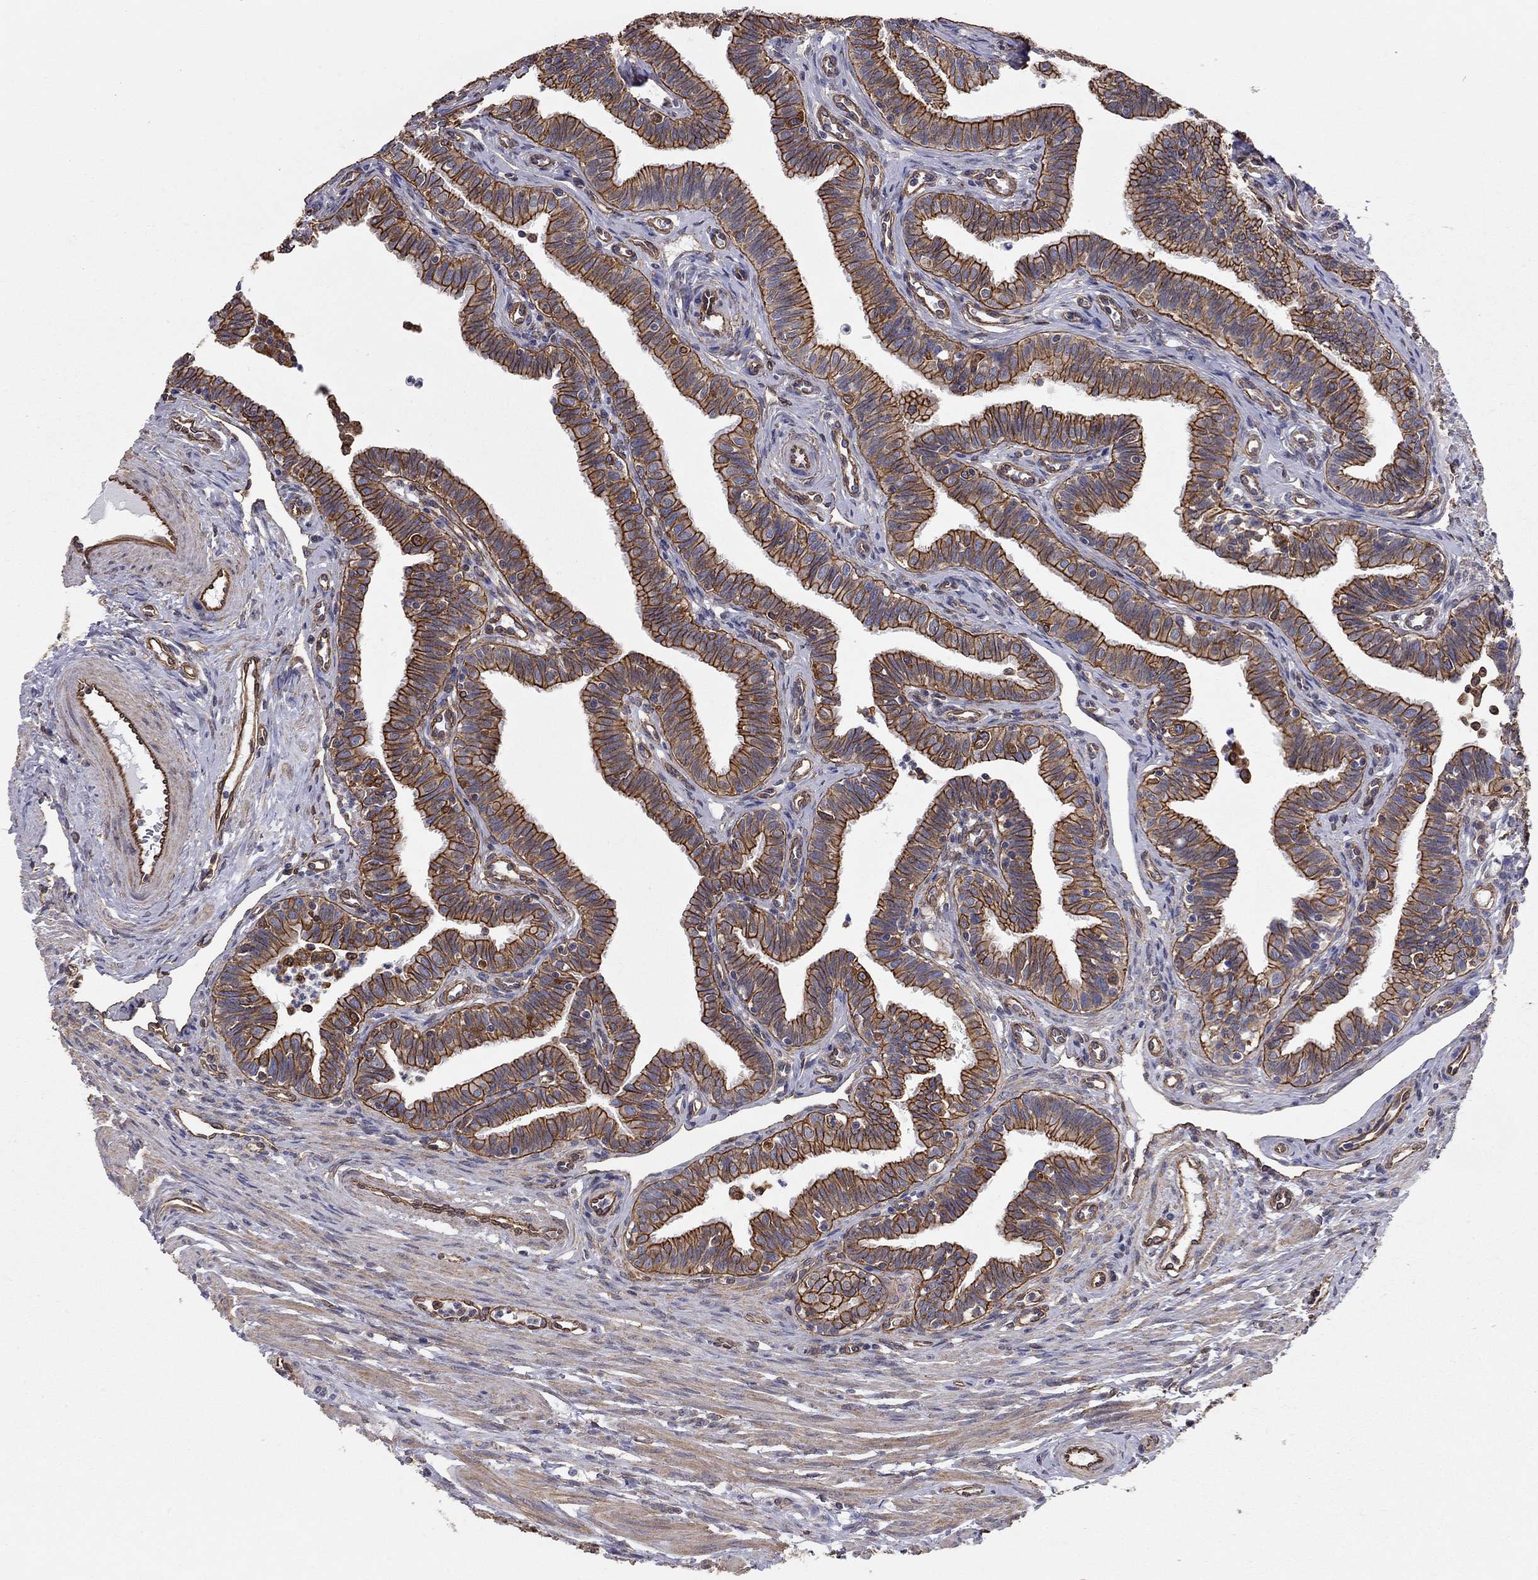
{"staining": {"intensity": "strong", "quantity": ">75%", "location": "cytoplasmic/membranous"}, "tissue": "fallopian tube", "cell_type": "Glandular cells", "image_type": "normal", "snomed": [{"axis": "morphology", "description": "Normal tissue, NOS"}, {"axis": "topography", "description": "Fallopian tube"}], "caption": "Fallopian tube stained with immunohistochemistry (IHC) reveals strong cytoplasmic/membranous positivity in approximately >75% of glandular cells.", "gene": "BICDL2", "patient": {"sex": "female", "age": 36}}